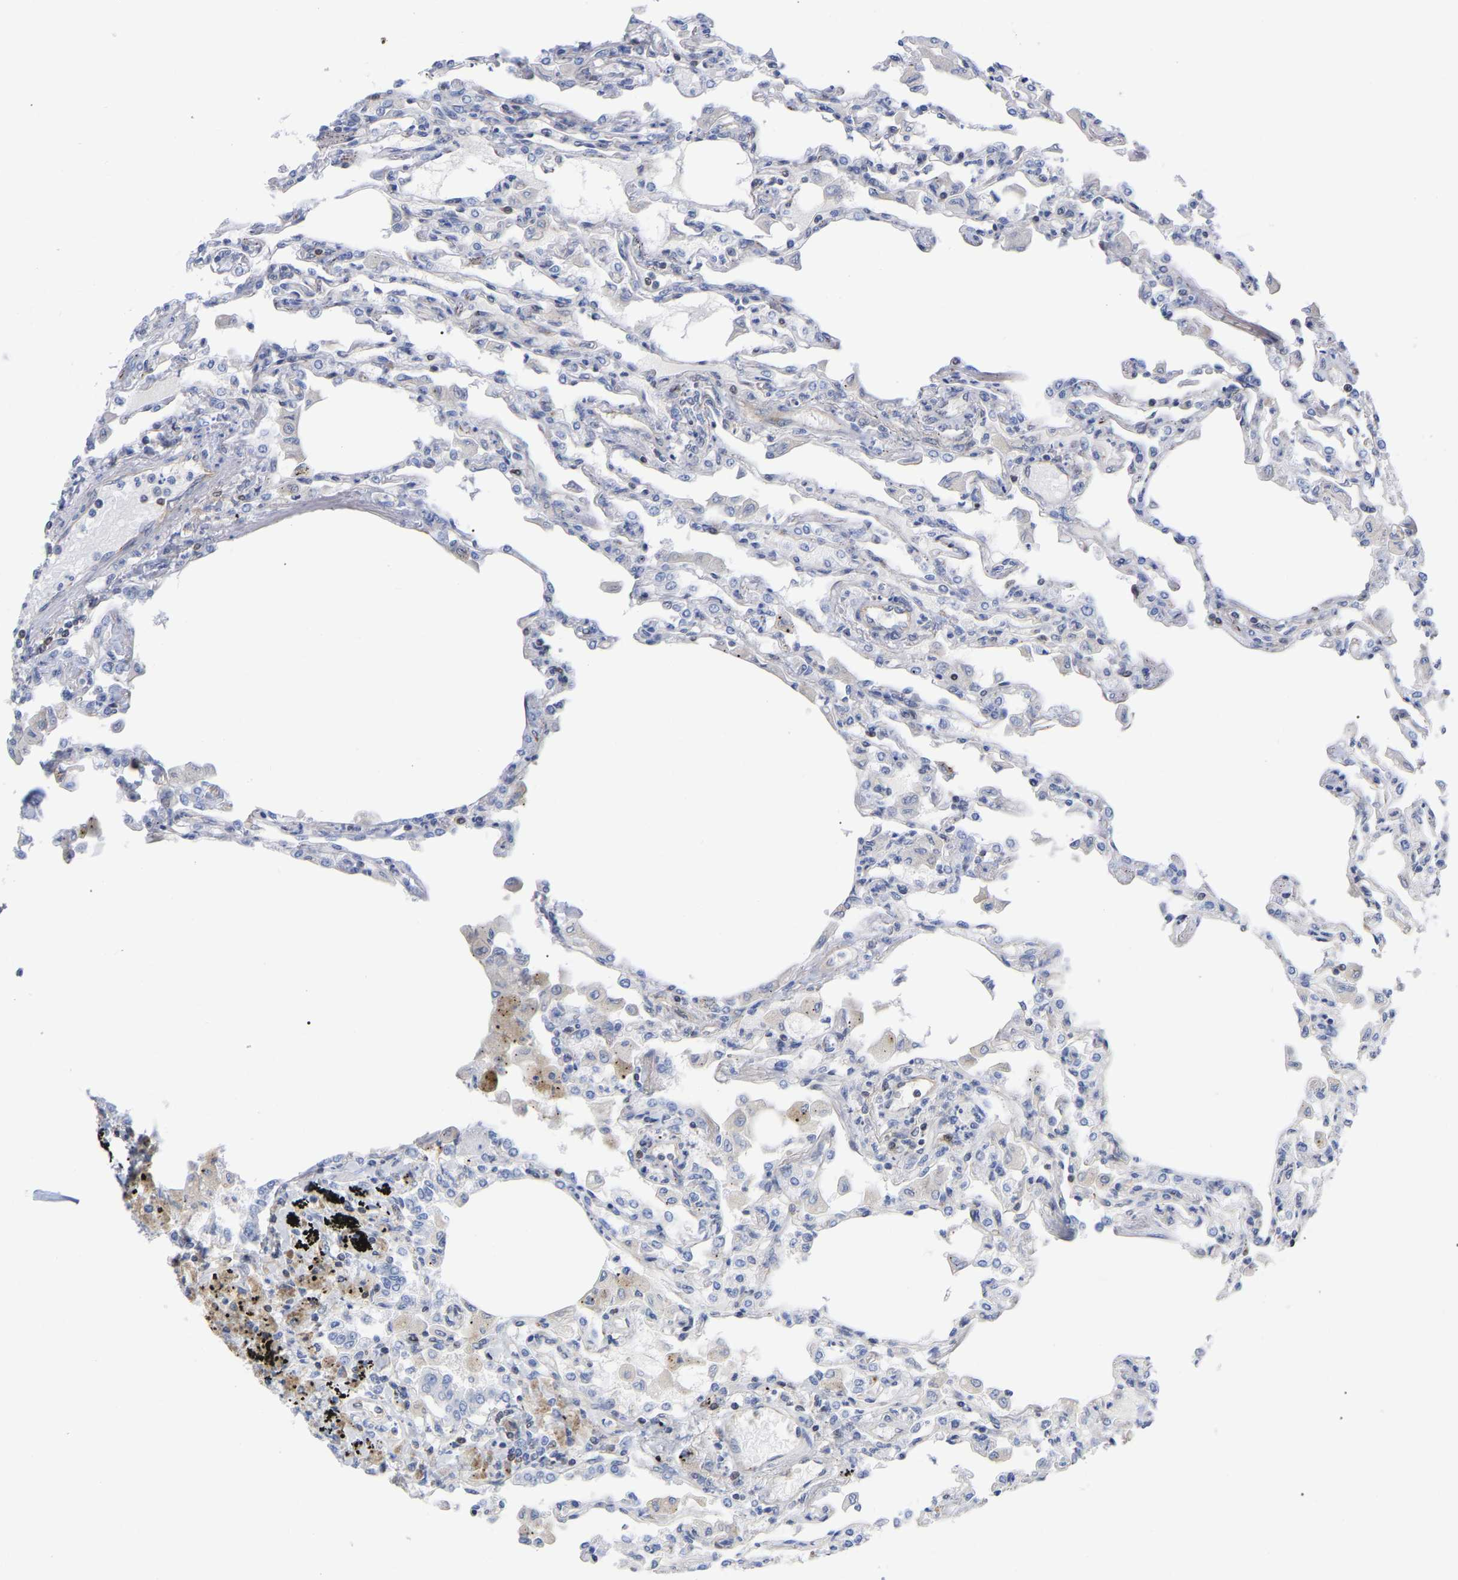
{"staining": {"intensity": "negative", "quantity": "none", "location": "none"}, "tissue": "lung", "cell_type": "Alveolar cells", "image_type": "normal", "snomed": [{"axis": "morphology", "description": "Normal tissue, NOS"}, {"axis": "topography", "description": "Bronchus"}, {"axis": "topography", "description": "Lung"}], "caption": "Immunohistochemistry of benign lung displays no expression in alveolar cells.", "gene": "GIMAP4", "patient": {"sex": "female", "age": 49}}